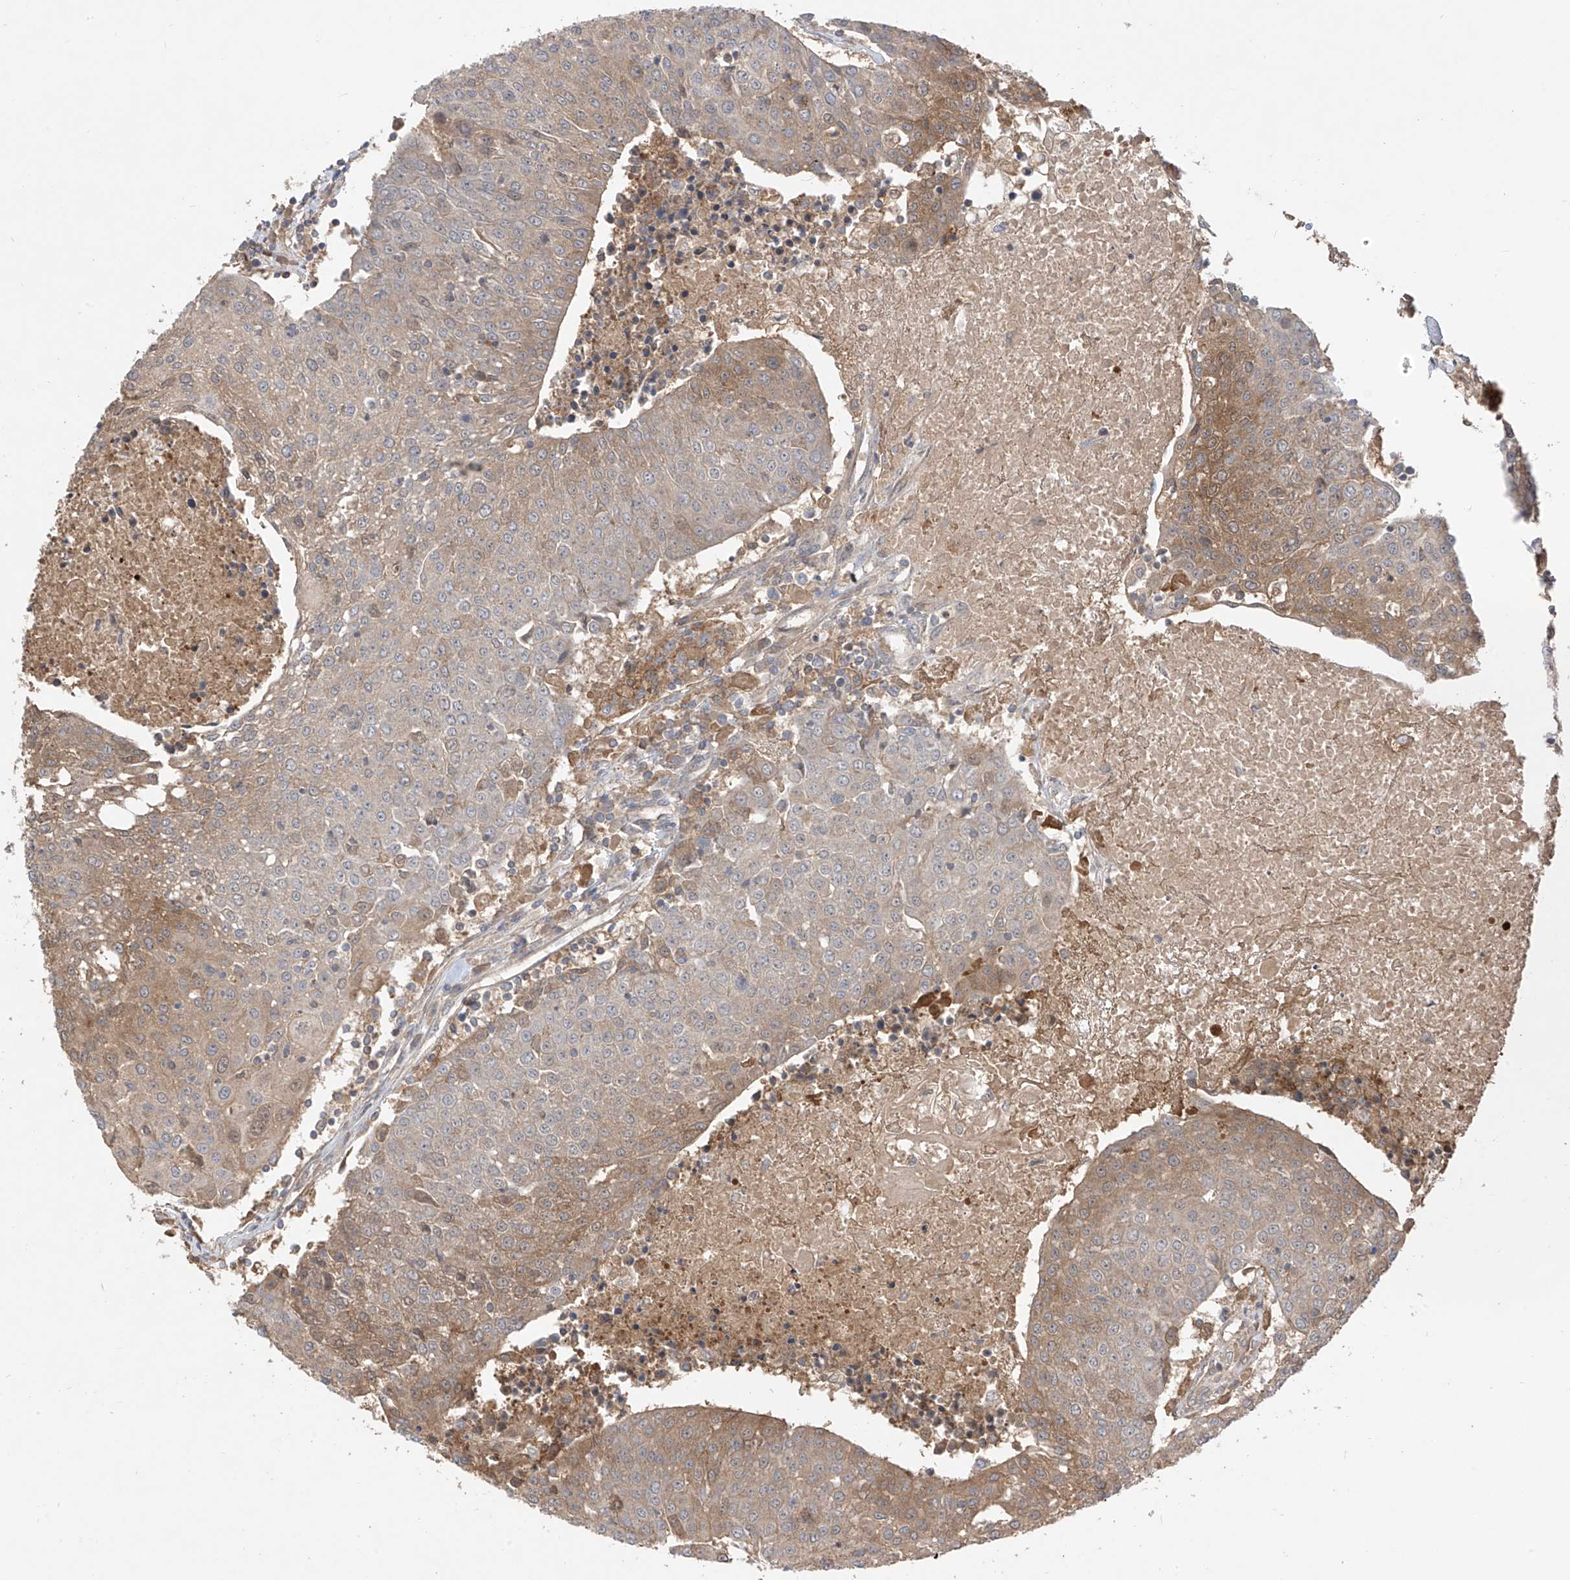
{"staining": {"intensity": "moderate", "quantity": "25%-75%", "location": "cytoplasmic/membranous"}, "tissue": "urothelial cancer", "cell_type": "Tumor cells", "image_type": "cancer", "snomed": [{"axis": "morphology", "description": "Urothelial carcinoma, High grade"}, {"axis": "topography", "description": "Urinary bladder"}], "caption": "This image shows immunohistochemistry staining of human urothelial cancer, with medium moderate cytoplasmic/membranous staining in about 25%-75% of tumor cells.", "gene": "CACNA2D4", "patient": {"sex": "female", "age": 85}}